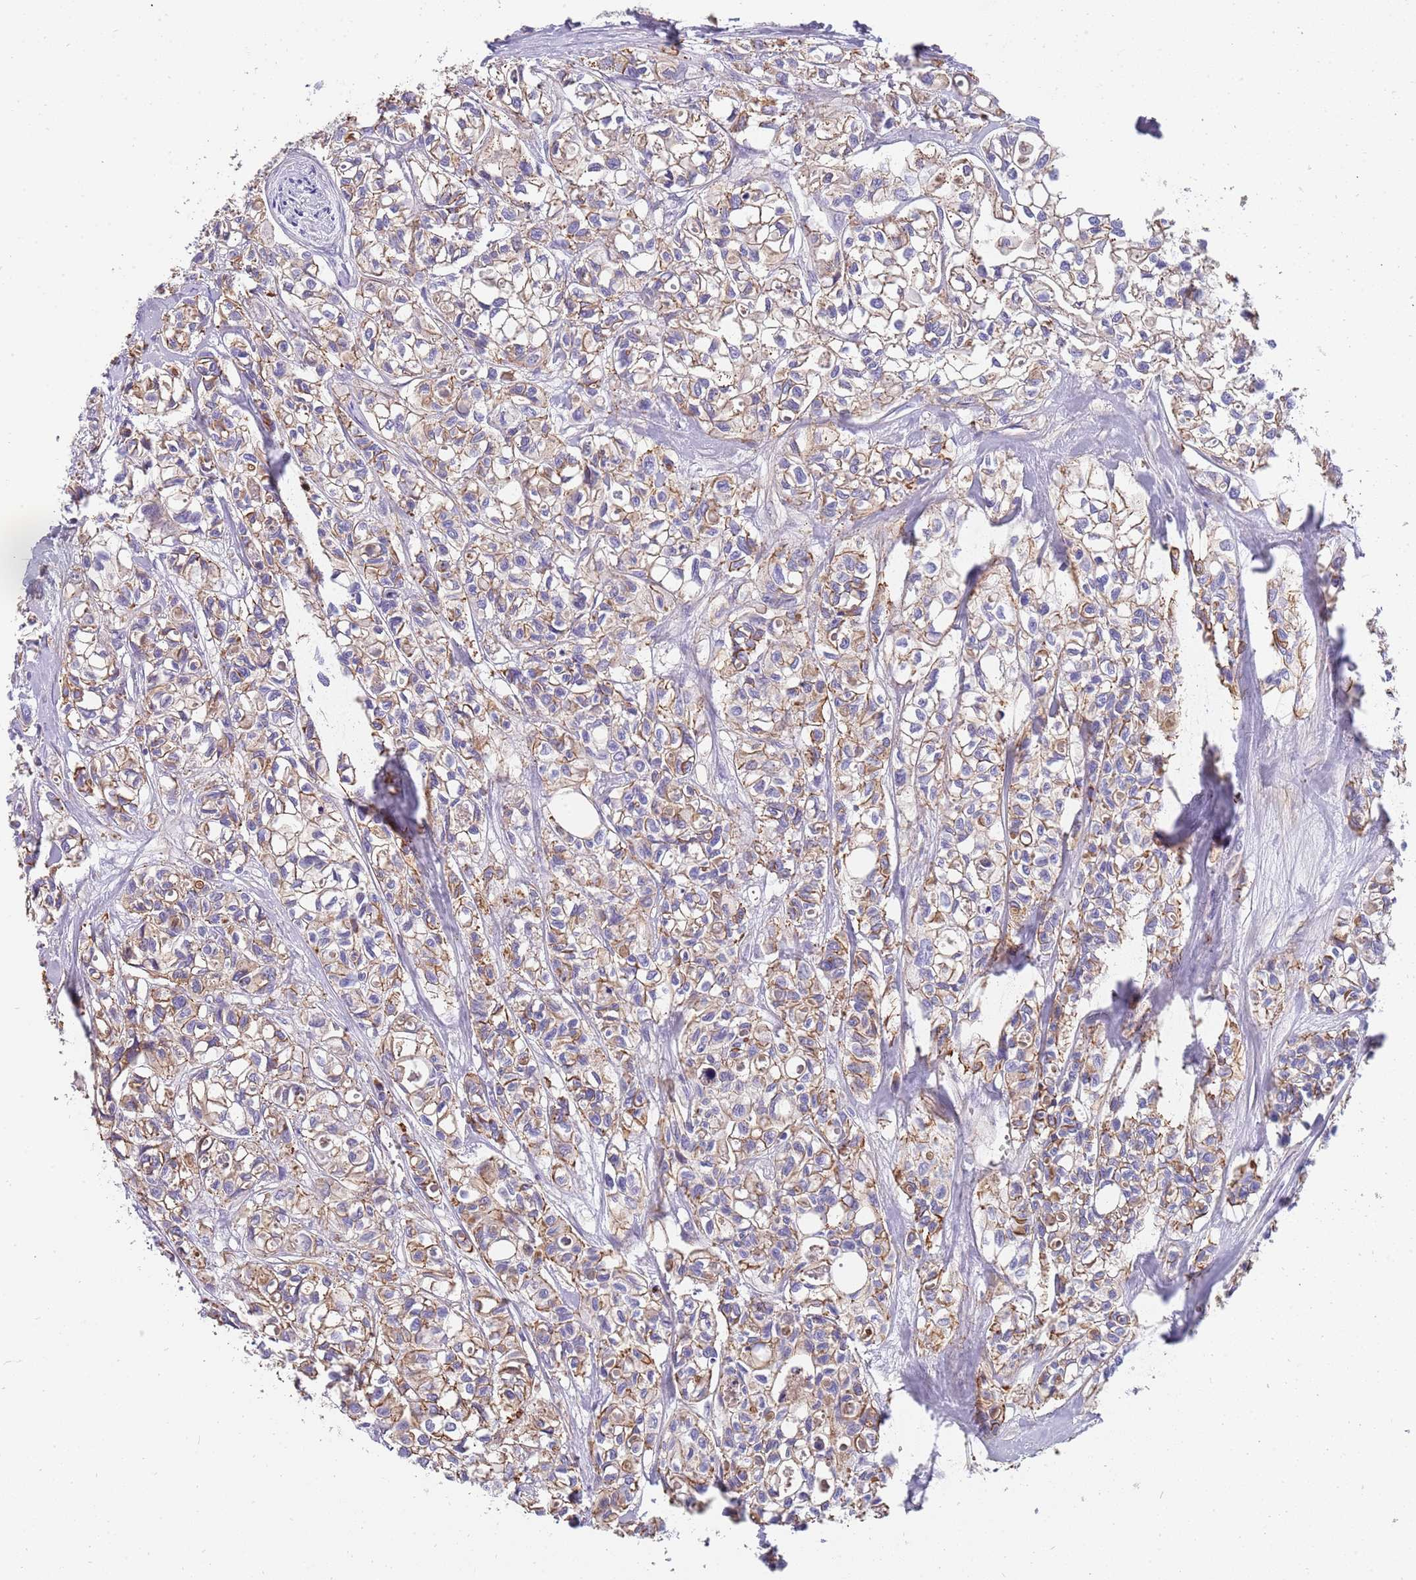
{"staining": {"intensity": "weak", "quantity": "25%-75%", "location": "cytoplasmic/membranous"}, "tissue": "urothelial cancer", "cell_type": "Tumor cells", "image_type": "cancer", "snomed": [{"axis": "morphology", "description": "Urothelial carcinoma, High grade"}, {"axis": "topography", "description": "Urinary bladder"}], "caption": "The immunohistochemical stain shows weak cytoplasmic/membranous expression in tumor cells of urothelial carcinoma (high-grade) tissue. Ihc stains the protein of interest in brown and the nuclei are stained blue.", "gene": "GFRAL", "patient": {"sex": "male", "age": 67}}